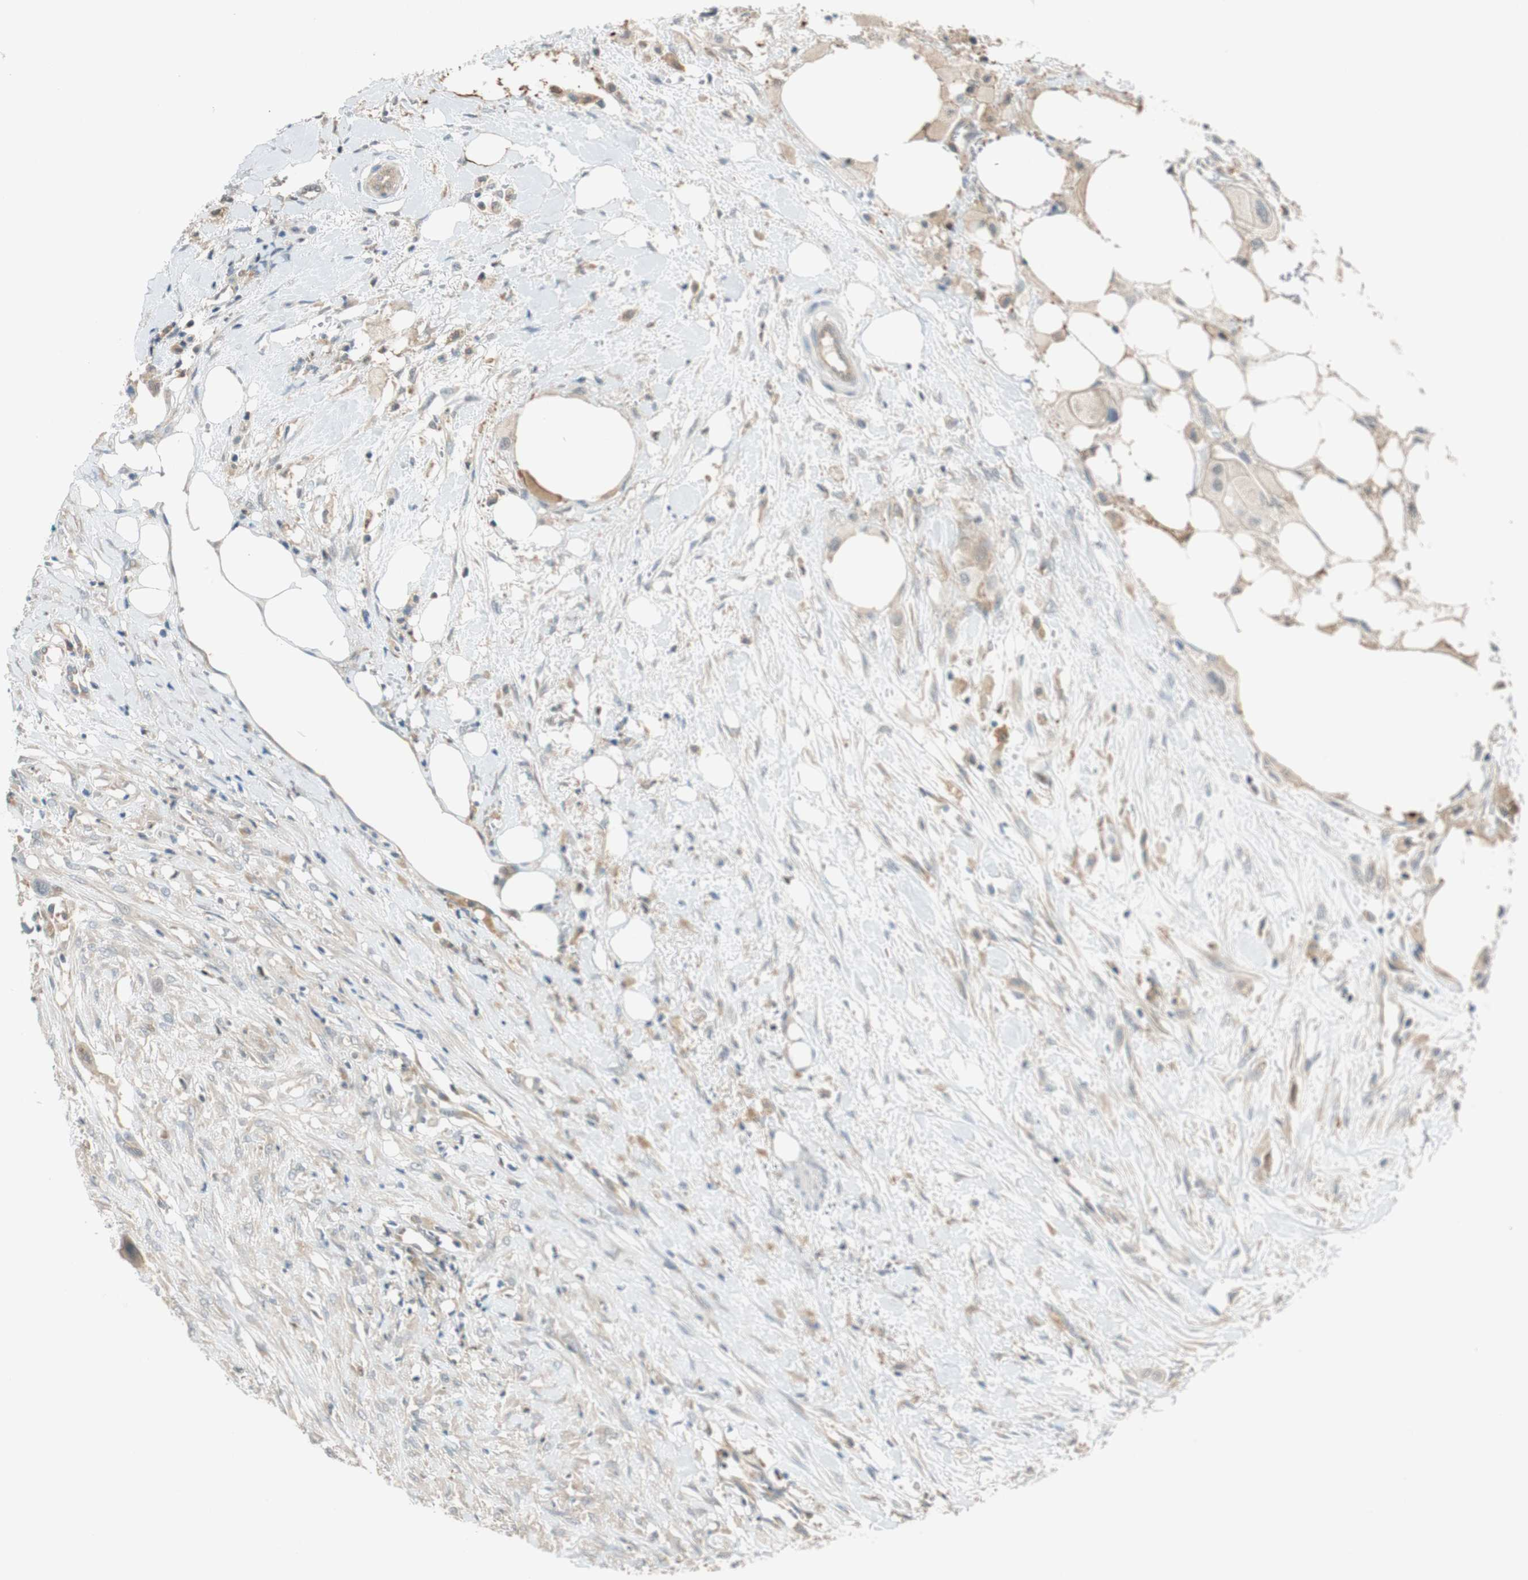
{"staining": {"intensity": "weak", "quantity": "<25%", "location": "cytoplasmic/membranous"}, "tissue": "colorectal cancer", "cell_type": "Tumor cells", "image_type": "cancer", "snomed": [{"axis": "morphology", "description": "Adenocarcinoma, NOS"}, {"axis": "topography", "description": "Colon"}], "caption": "IHC histopathology image of human colorectal adenocarcinoma stained for a protein (brown), which shows no expression in tumor cells. (DAB (3,3'-diaminobenzidine) IHC visualized using brightfield microscopy, high magnification).", "gene": "GATD1", "patient": {"sex": "female", "age": 57}}